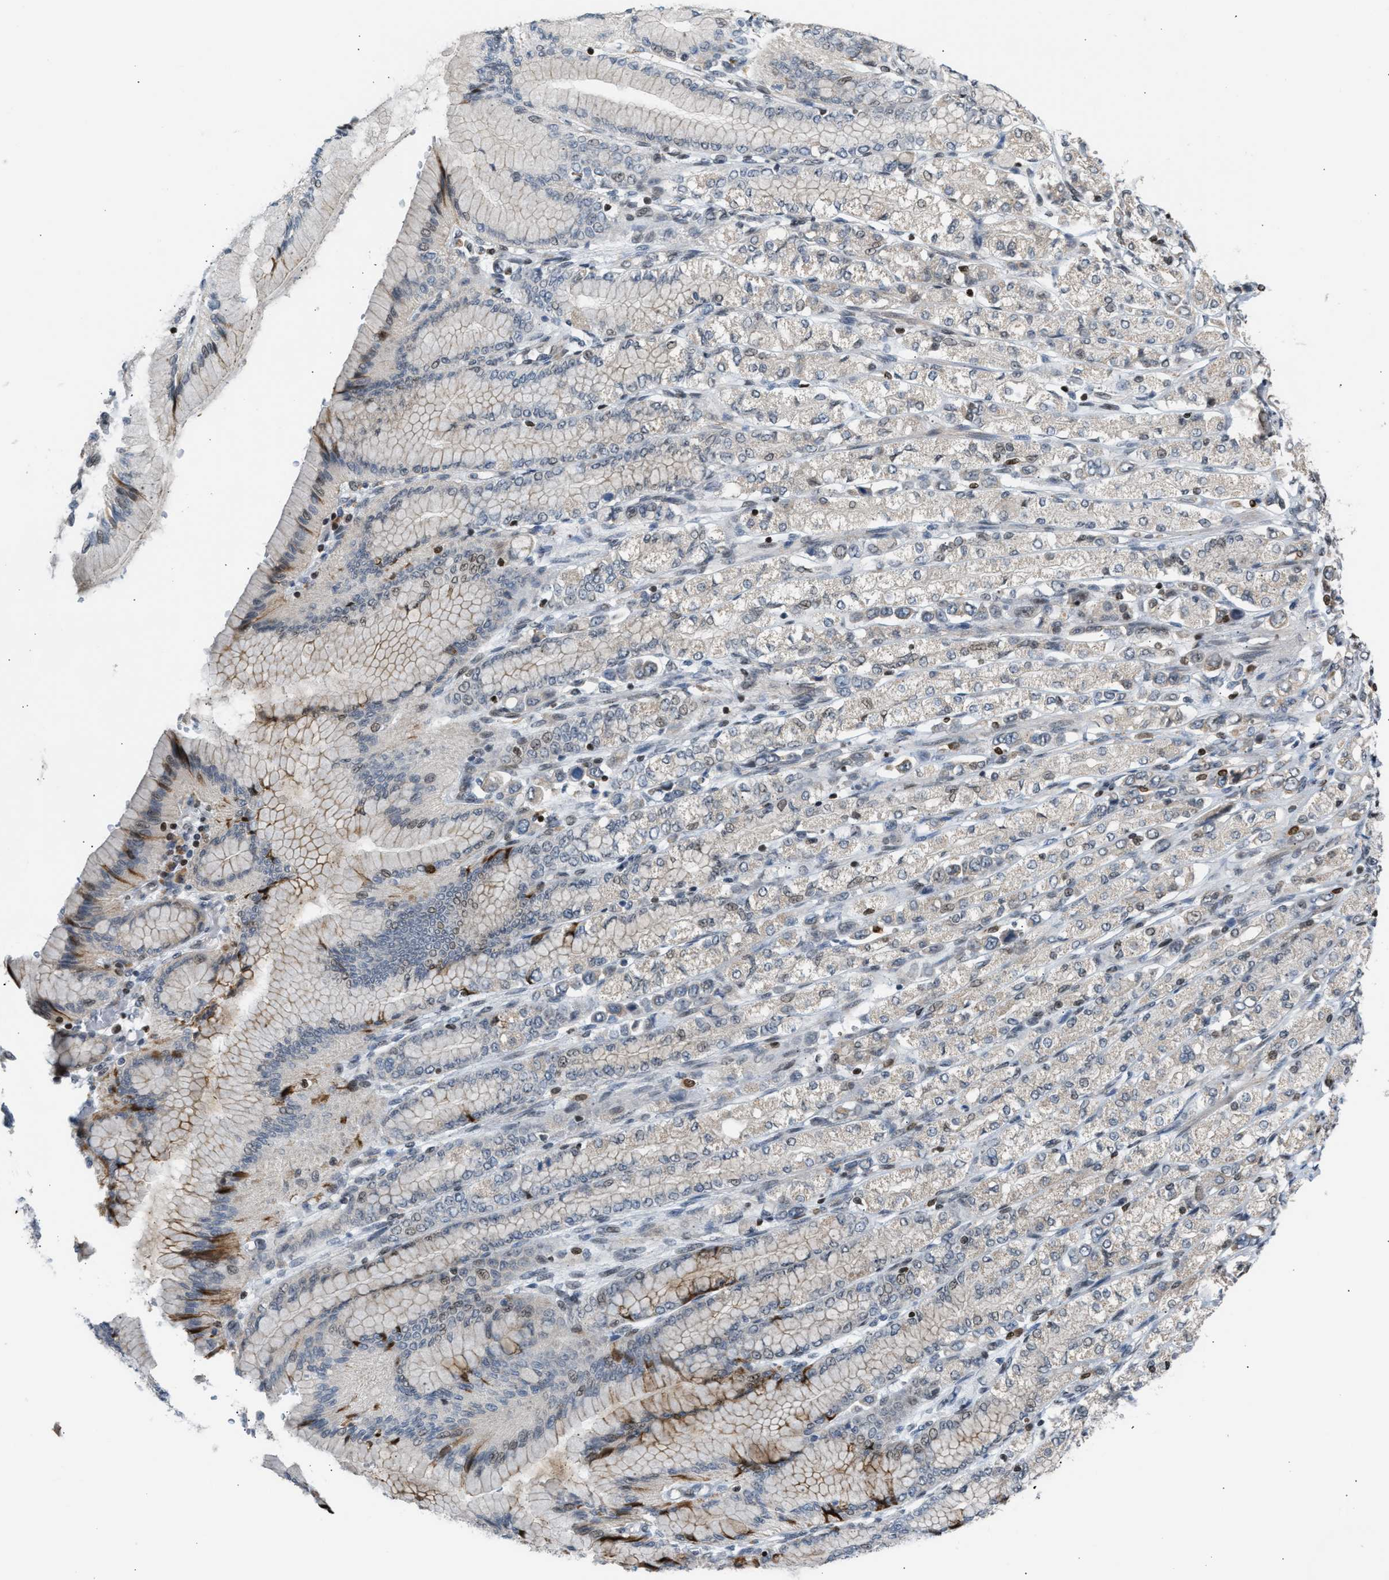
{"staining": {"intensity": "negative", "quantity": "none", "location": "none"}, "tissue": "stomach cancer", "cell_type": "Tumor cells", "image_type": "cancer", "snomed": [{"axis": "morphology", "description": "Adenocarcinoma, NOS"}, {"axis": "topography", "description": "Stomach"}], "caption": "IHC of human stomach cancer (adenocarcinoma) reveals no expression in tumor cells.", "gene": "NPS", "patient": {"sex": "female", "age": 65}}